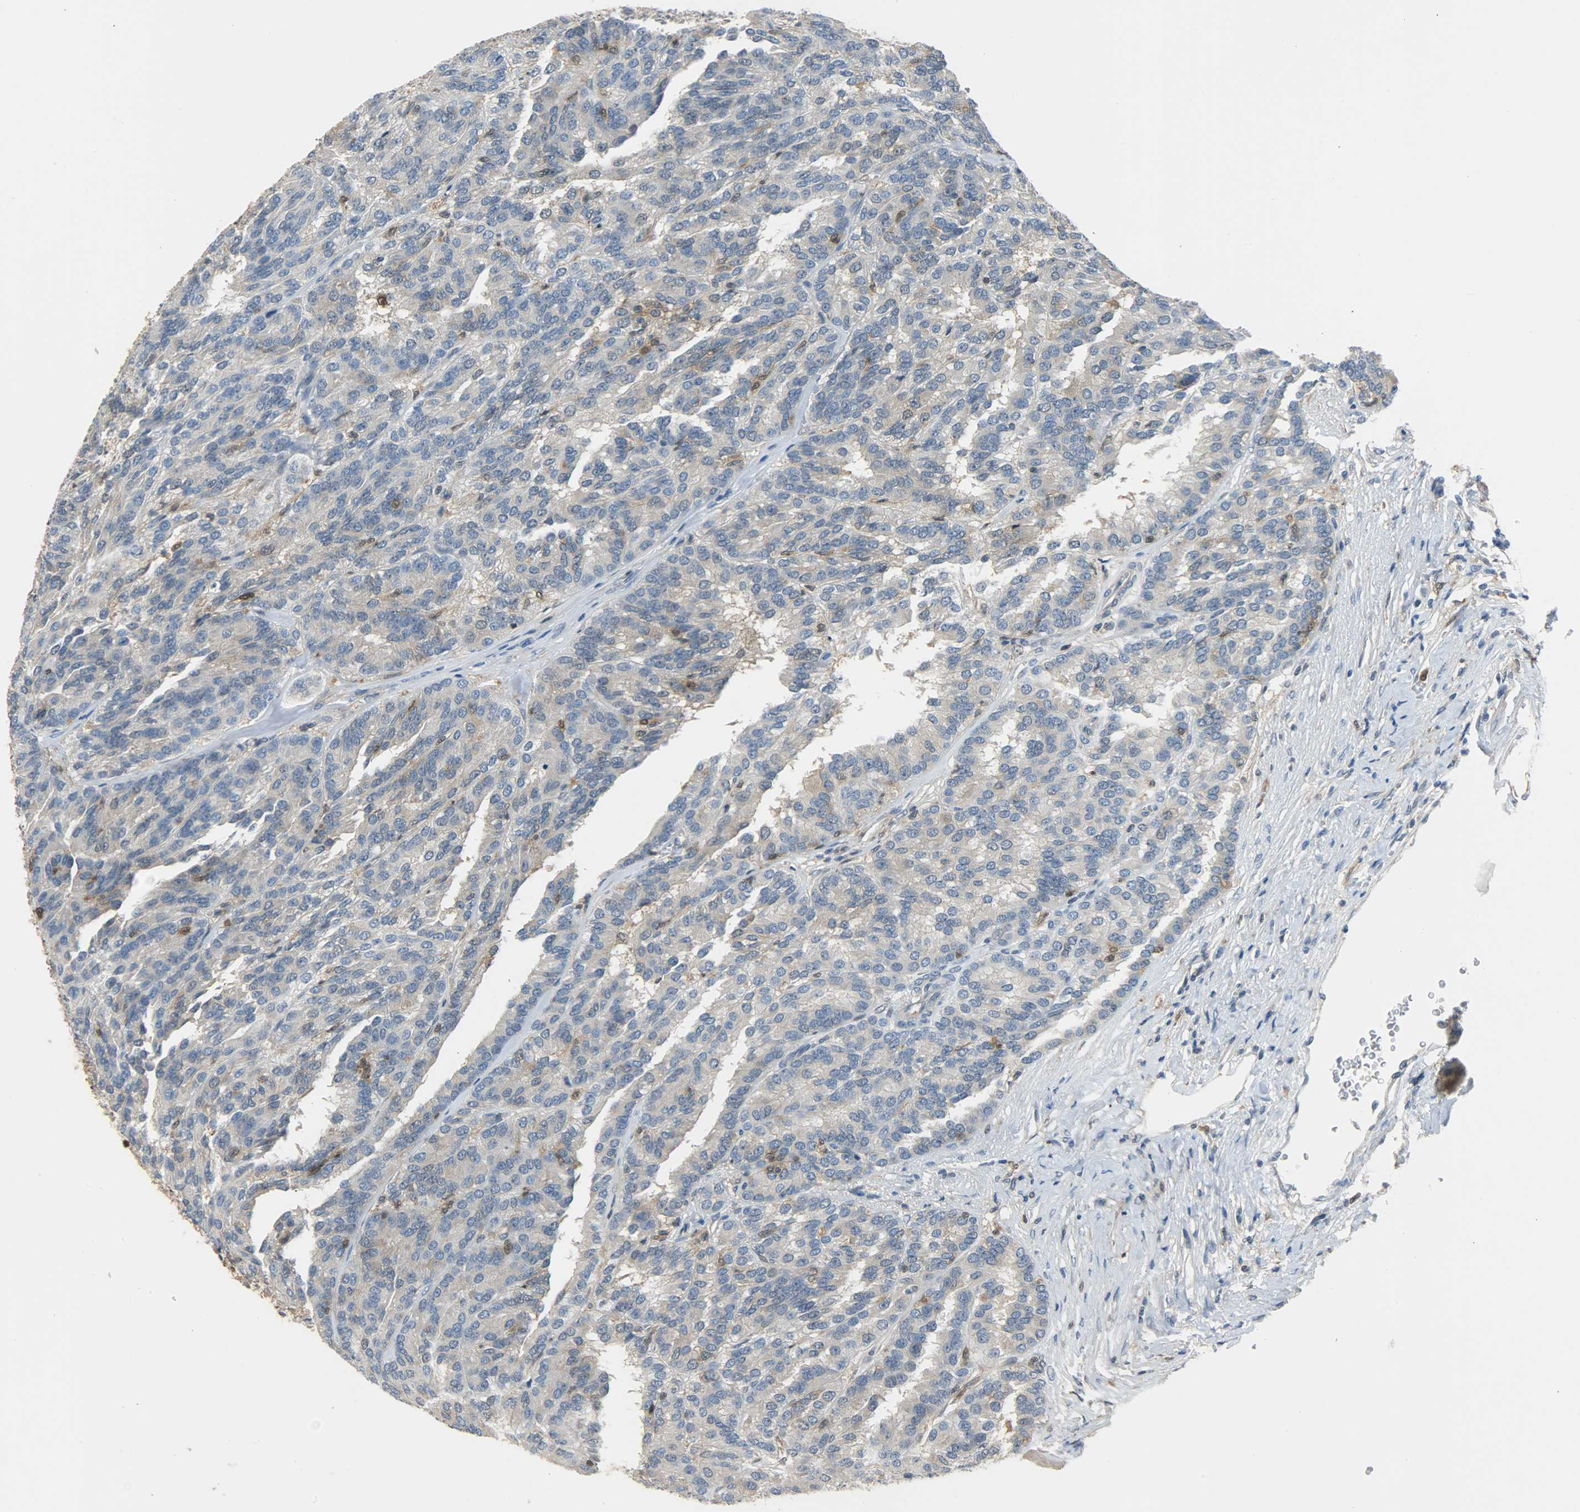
{"staining": {"intensity": "moderate", "quantity": "25%-75%", "location": "cytoplasmic/membranous"}, "tissue": "renal cancer", "cell_type": "Tumor cells", "image_type": "cancer", "snomed": [{"axis": "morphology", "description": "Adenocarcinoma, NOS"}, {"axis": "topography", "description": "Kidney"}], "caption": "Protein expression analysis of human renal cancer (adenocarcinoma) reveals moderate cytoplasmic/membranous expression in approximately 25%-75% of tumor cells. (Stains: DAB (3,3'-diaminobenzidine) in brown, nuclei in blue, Microscopy: brightfield microscopy at high magnification).", "gene": "EIF4EBP1", "patient": {"sex": "male", "age": 46}}